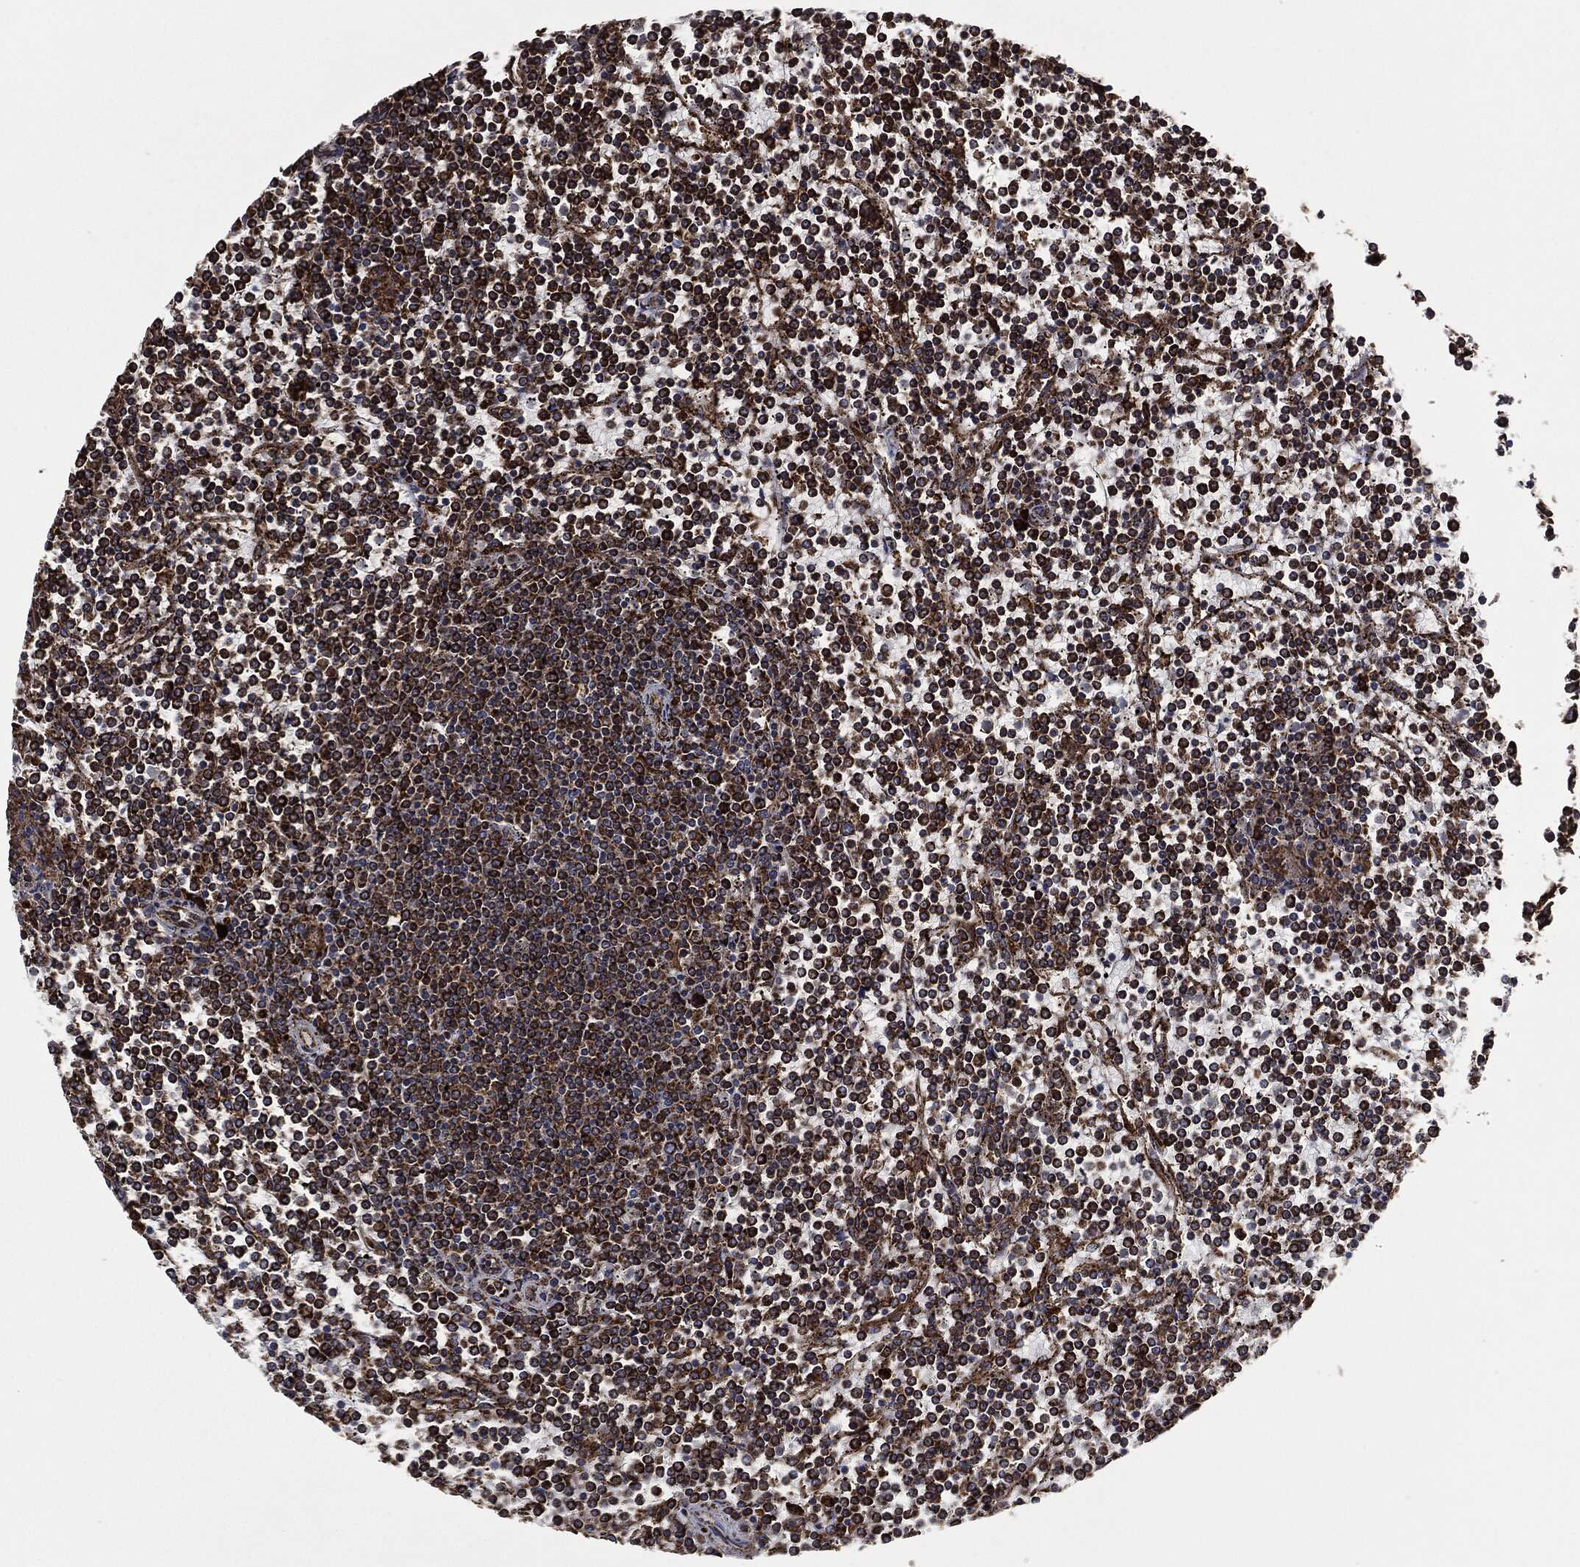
{"staining": {"intensity": "strong", "quantity": ">75%", "location": "cytoplasmic/membranous"}, "tissue": "lymphoma", "cell_type": "Tumor cells", "image_type": "cancer", "snomed": [{"axis": "morphology", "description": "Malignant lymphoma, non-Hodgkin's type, Low grade"}, {"axis": "topography", "description": "Spleen"}], "caption": "Immunohistochemistry (IHC) of human lymphoma shows high levels of strong cytoplasmic/membranous expression in about >75% of tumor cells.", "gene": "AMFR", "patient": {"sex": "female", "age": 19}}